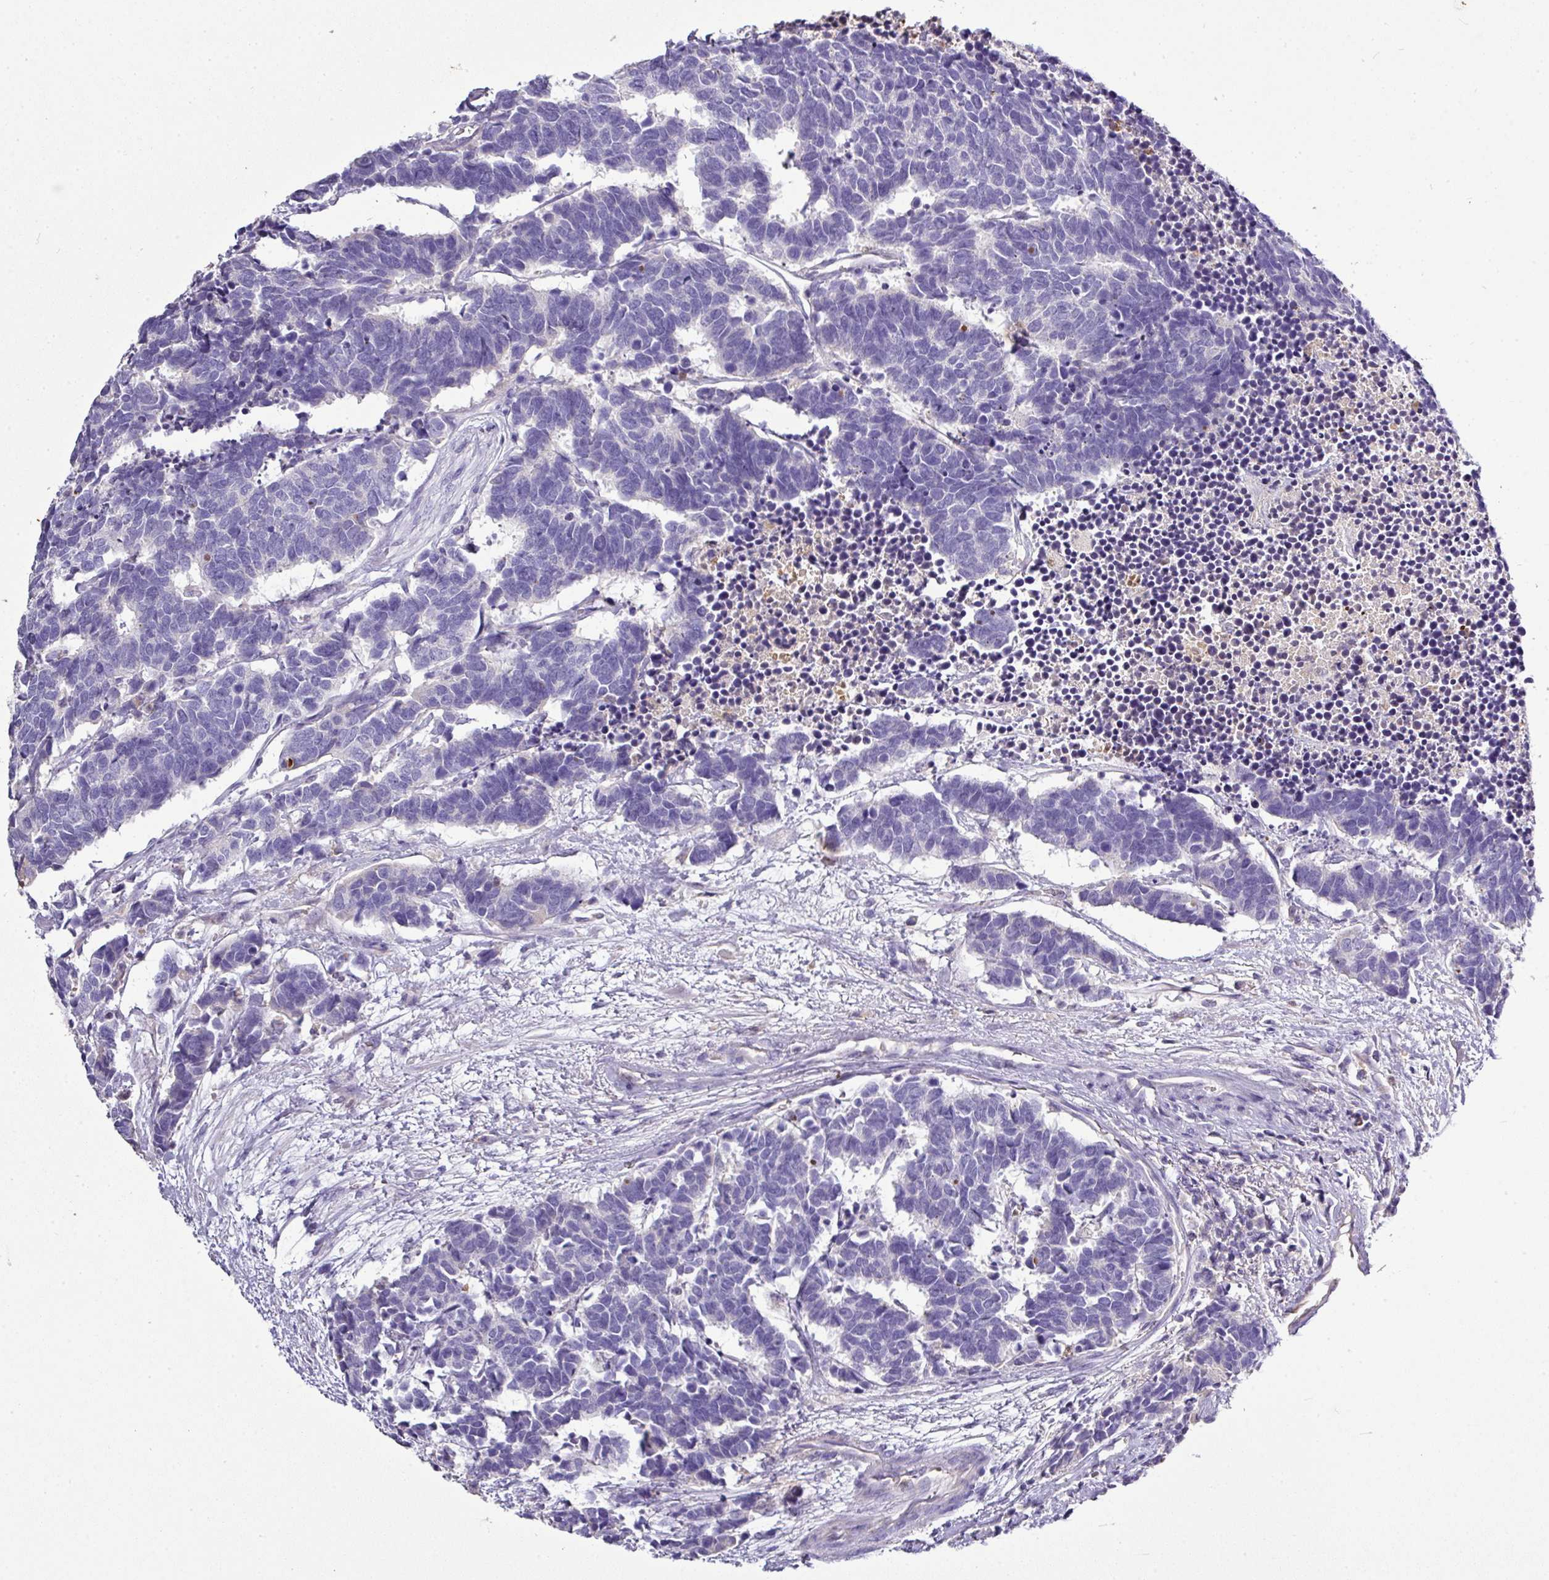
{"staining": {"intensity": "negative", "quantity": "none", "location": "none"}, "tissue": "carcinoid", "cell_type": "Tumor cells", "image_type": "cancer", "snomed": [{"axis": "morphology", "description": "Carcinoma, NOS"}, {"axis": "morphology", "description": "Carcinoid, malignant, NOS"}, {"axis": "topography", "description": "Urinary bladder"}], "caption": "Immunohistochemistry micrograph of neoplastic tissue: carcinoid stained with DAB (3,3'-diaminobenzidine) reveals no significant protein positivity in tumor cells. The staining was performed using DAB (3,3'-diaminobenzidine) to visualize the protein expression in brown, while the nuclei were stained in blue with hematoxylin (Magnification: 20x).", "gene": "CAB39L", "patient": {"sex": "male", "age": 57}}